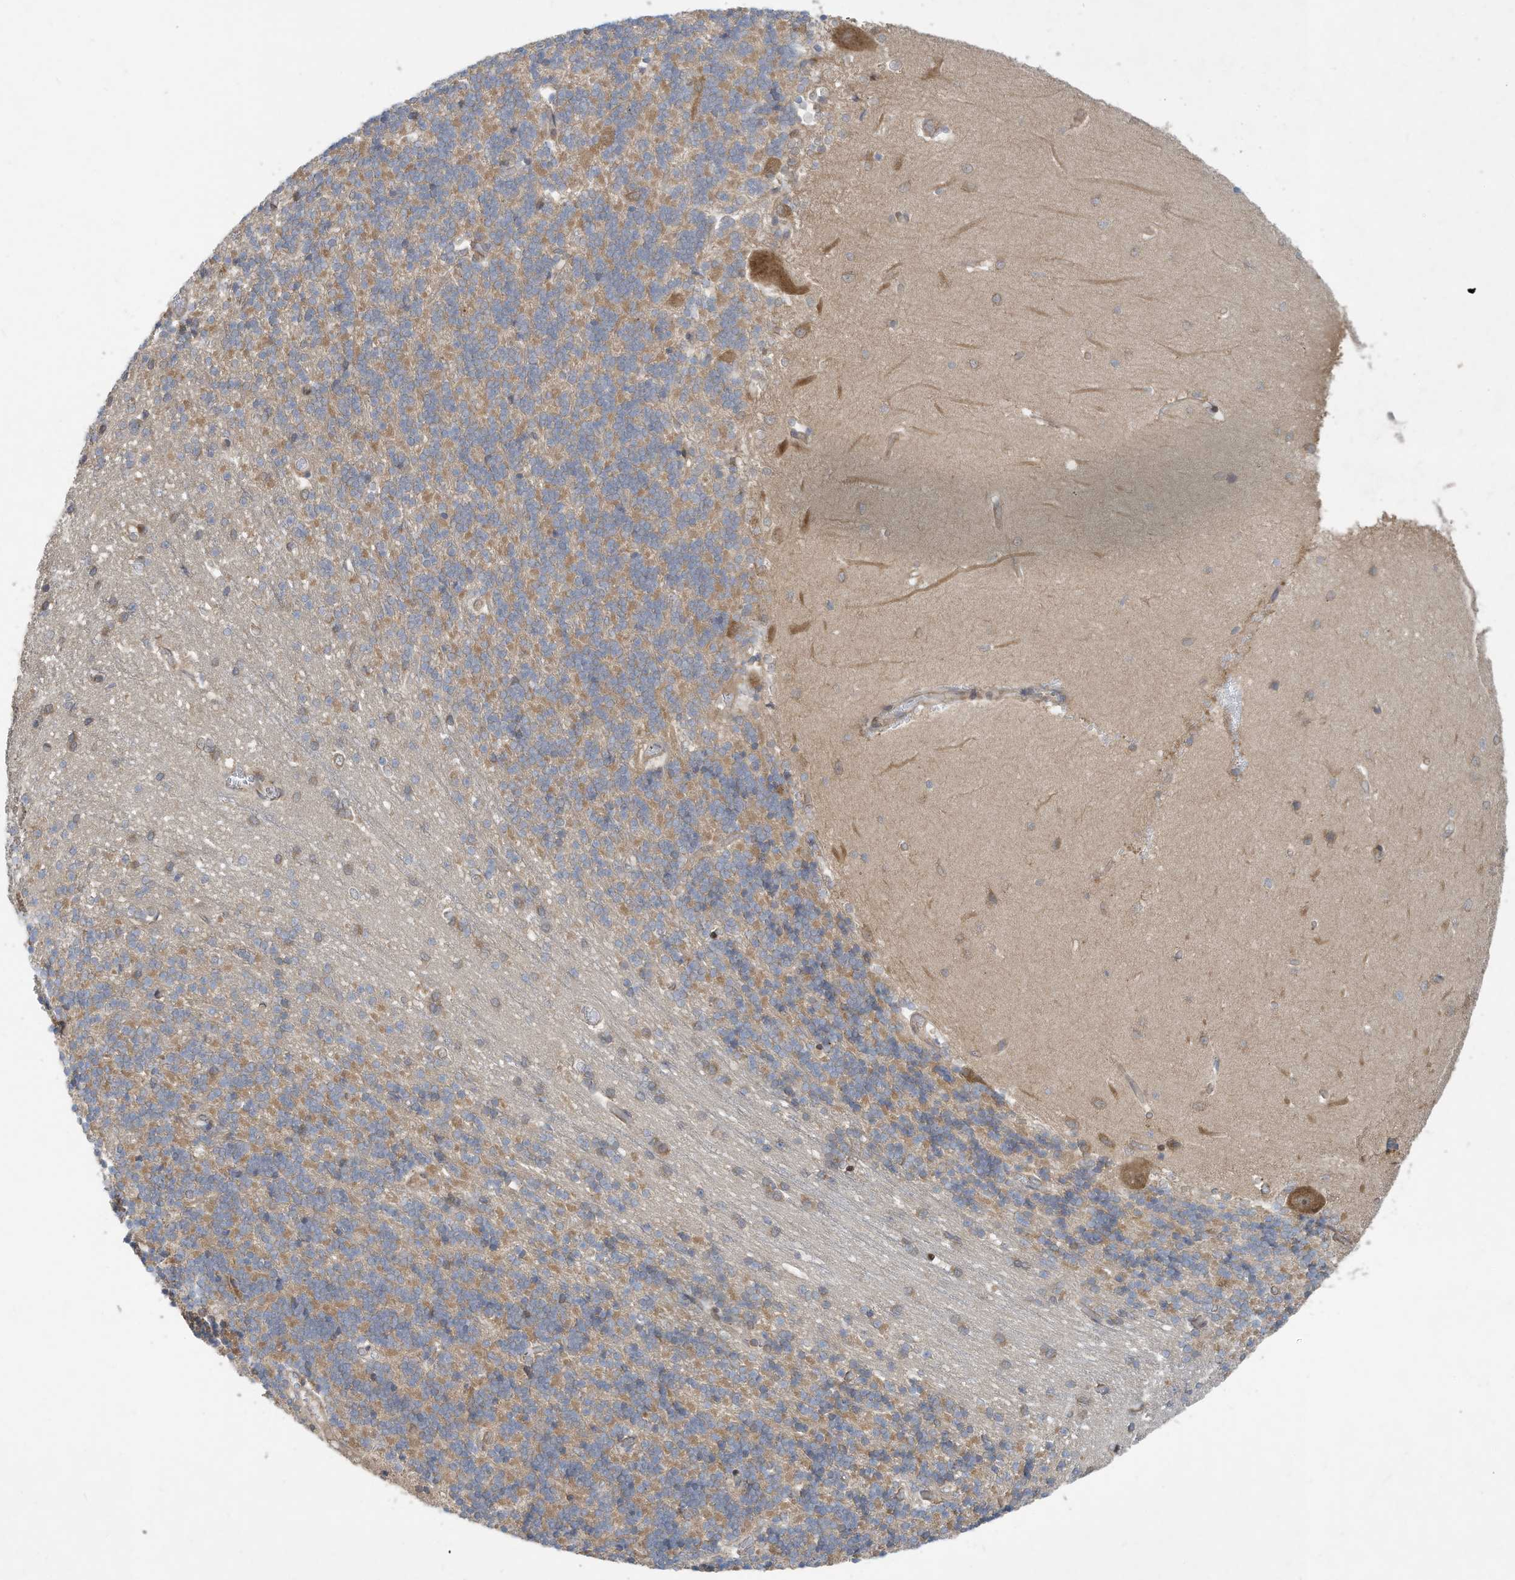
{"staining": {"intensity": "negative", "quantity": "none", "location": "none"}, "tissue": "cerebellum", "cell_type": "Cells in granular layer", "image_type": "normal", "snomed": [{"axis": "morphology", "description": "Normal tissue, NOS"}, {"axis": "topography", "description": "Cerebellum"}], "caption": "The photomicrograph exhibits no significant expression in cells in granular layer of cerebellum. (DAB immunohistochemistry (IHC), high magnification).", "gene": "USE1", "patient": {"sex": "male", "age": 37}}